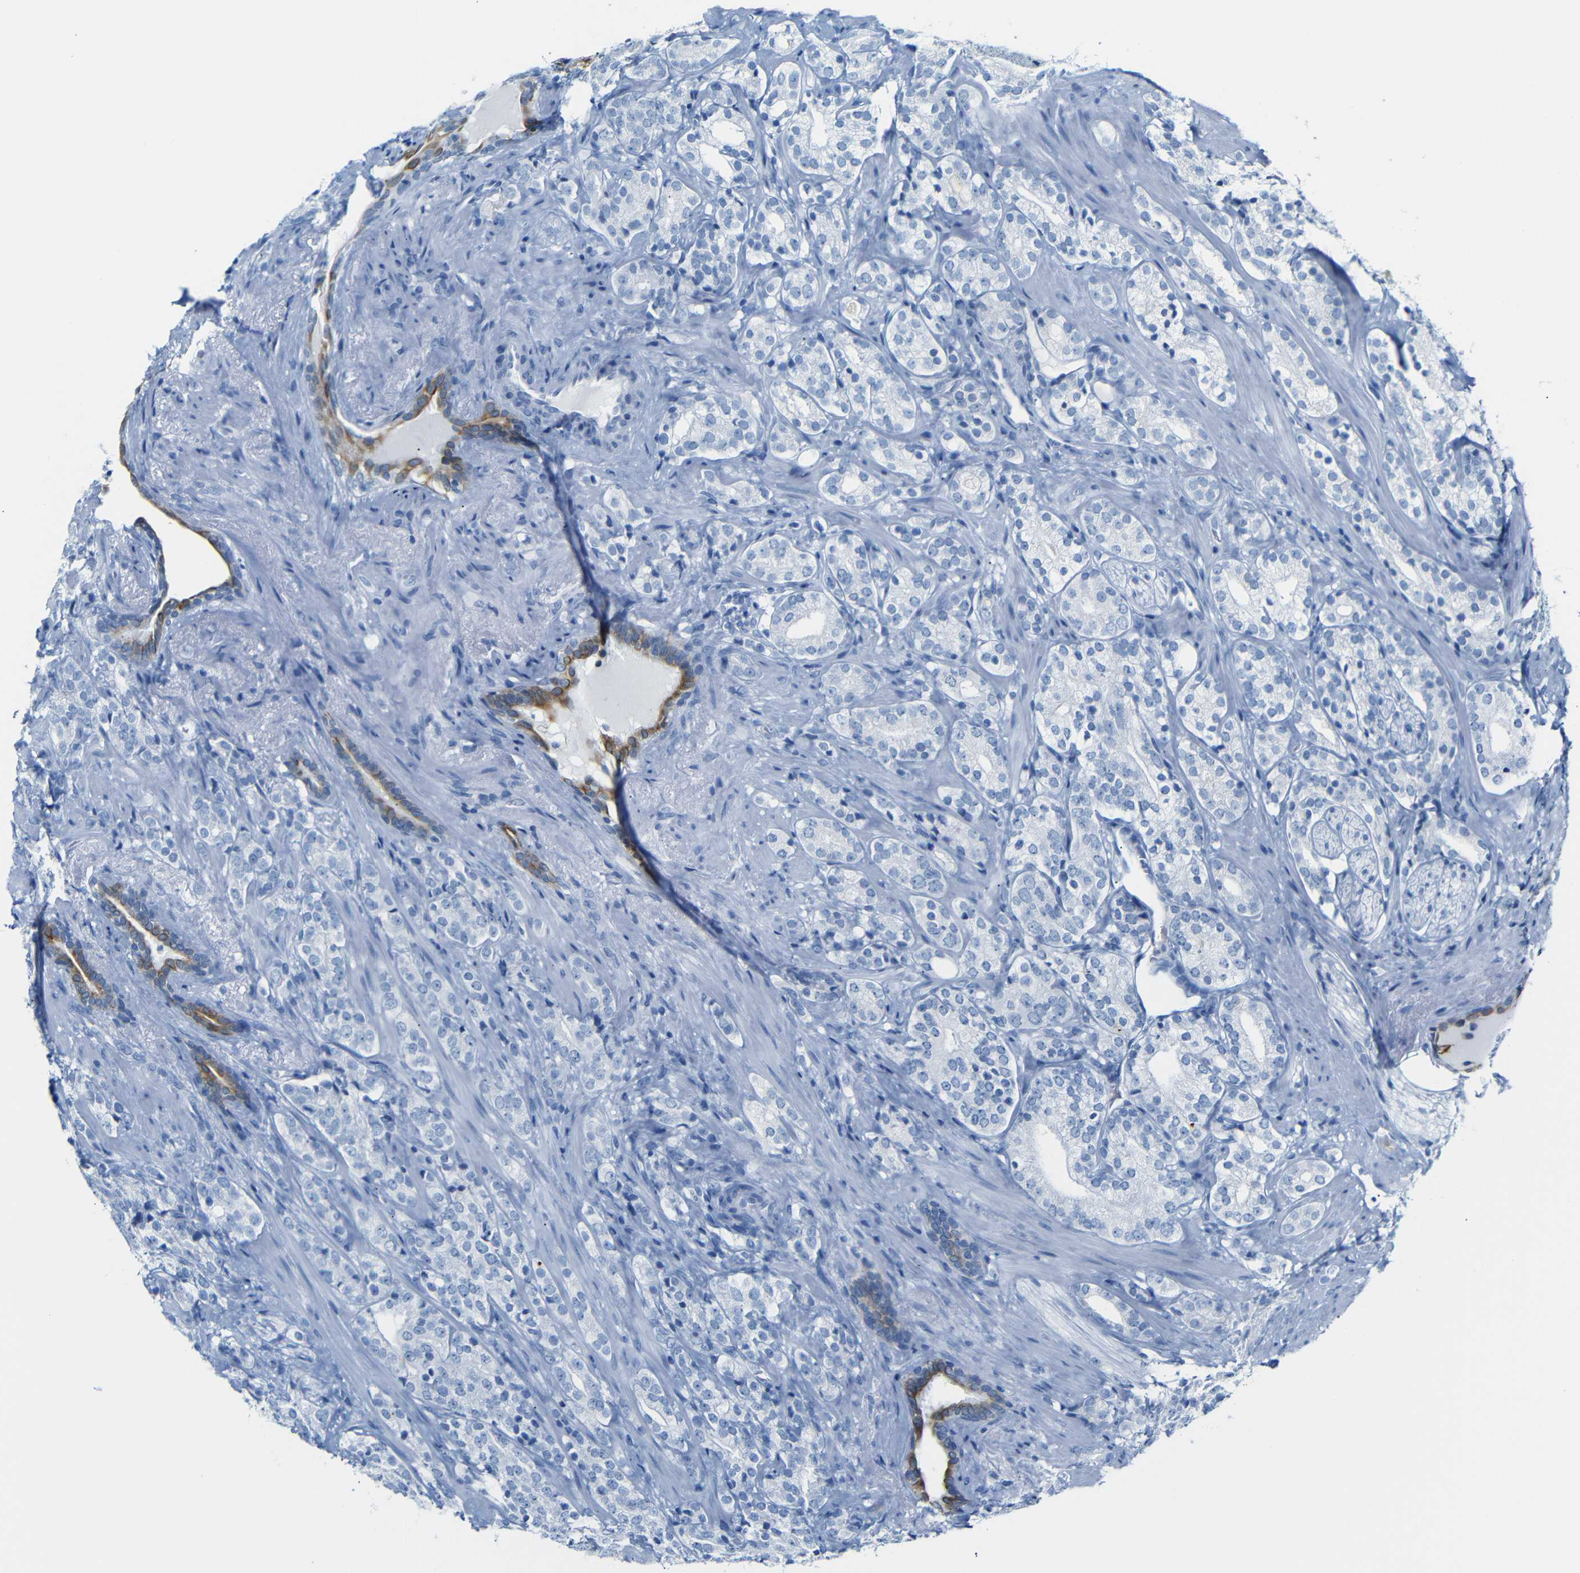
{"staining": {"intensity": "negative", "quantity": "none", "location": "none"}, "tissue": "prostate cancer", "cell_type": "Tumor cells", "image_type": "cancer", "snomed": [{"axis": "morphology", "description": "Adenocarcinoma, High grade"}, {"axis": "topography", "description": "Prostate"}], "caption": "A micrograph of human high-grade adenocarcinoma (prostate) is negative for staining in tumor cells.", "gene": "DYNAP", "patient": {"sex": "male", "age": 71}}